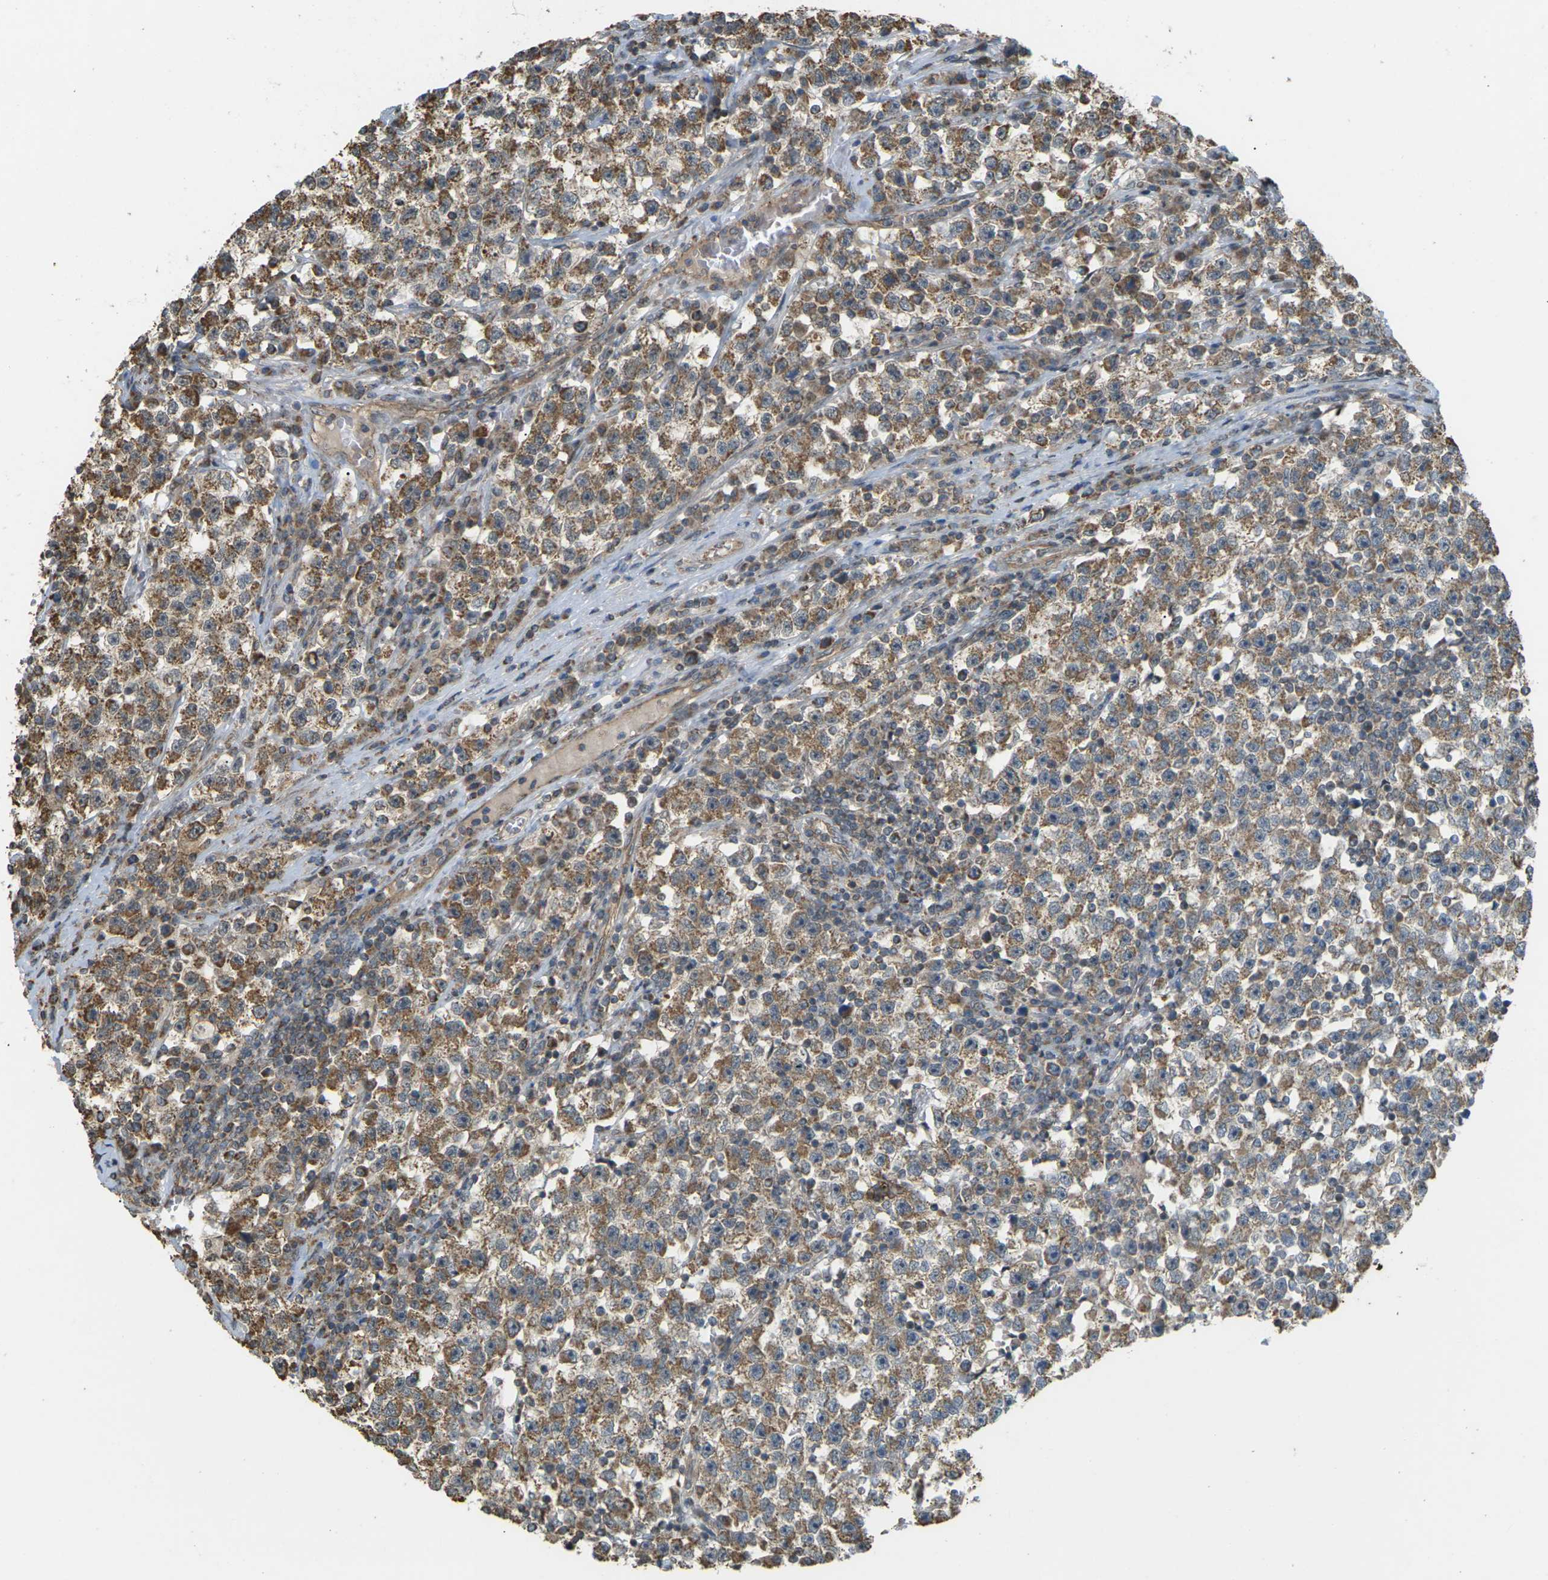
{"staining": {"intensity": "moderate", "quantity": ">75%", "location": "cytoplasmic/membranous"}, "tissue": "testis cancer", "cell_type": "Tumor cells", "image_type": "cancer", "snomed": [{"axis": "morphology", "description": "Seminoma, NOS"}, {"axis": "topography", "description": "Testis"}], "caption": "Immunohistochemistry (DAB (3,3'-diaminobenzidine)) staining of testis cancer displays moderate cytoplasmic/membranous protein expression in approximately >75% of tumor cells. (brown staining indicates protein expression, while blue staining denotes nuclei).", "gene": "KSR1", "patient": {"sex": "male", "age": 22}}